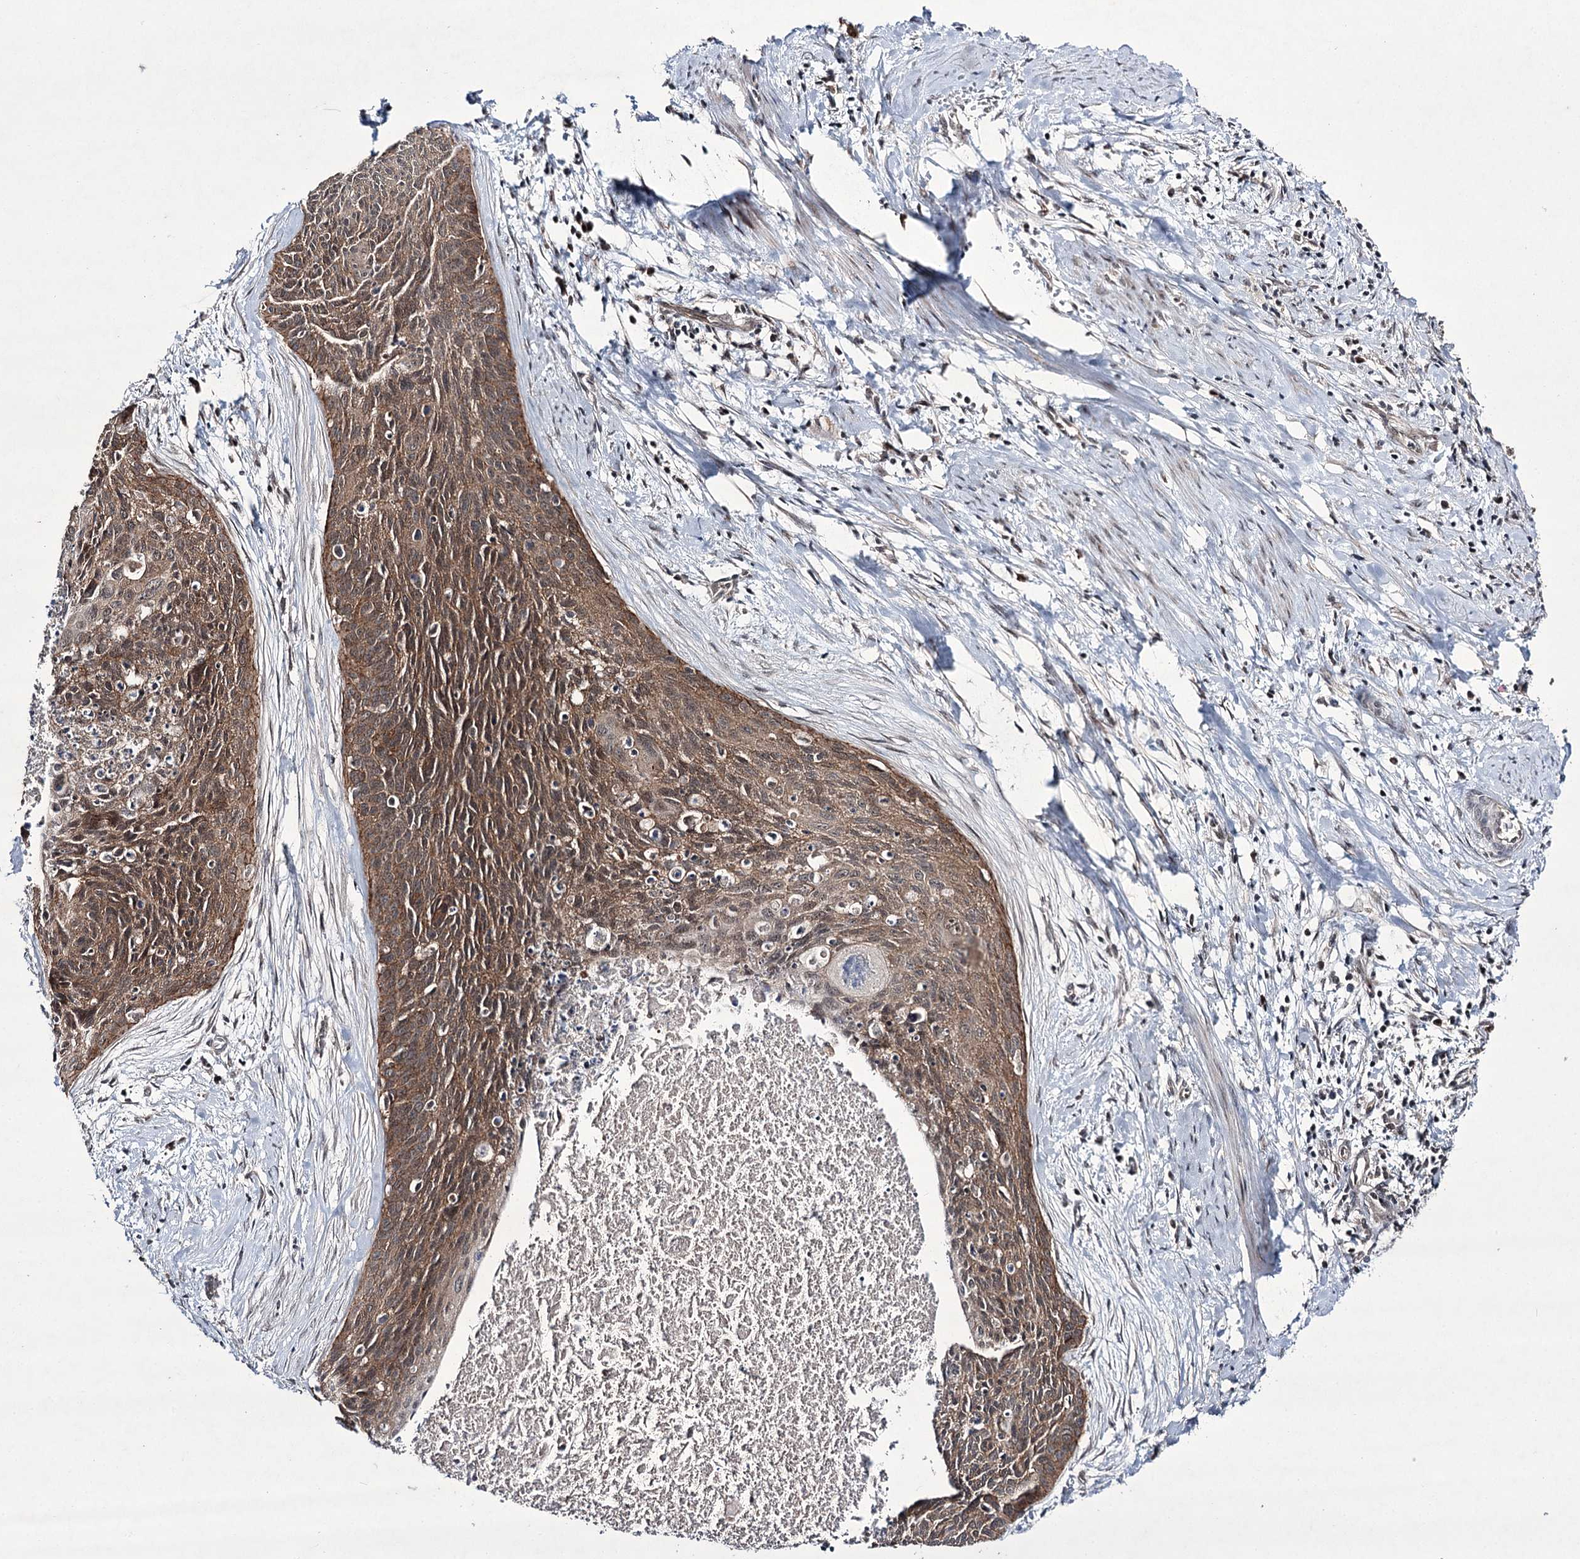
{"staining": {"intensity": "moderate", "quantity": ">75%", "location": "cytoplasmic/membranous"}, "tissue": "cervical cancer", "cell_type": "Tumor cells", "image_type": "cancer", "snomed": [{"axis": "morphology", "description": "Squamous cell carcinoma, NOS"}, {"axis": "topography", "description": "Cervix"}], "caption": "Protein expression by IHC displays moderate cytoplasmic/membranous positivity in about >75% of tumor cells in cervical cancer.", "gene": "HOXC11", "patient": {"sex": "female", "age": 55}}